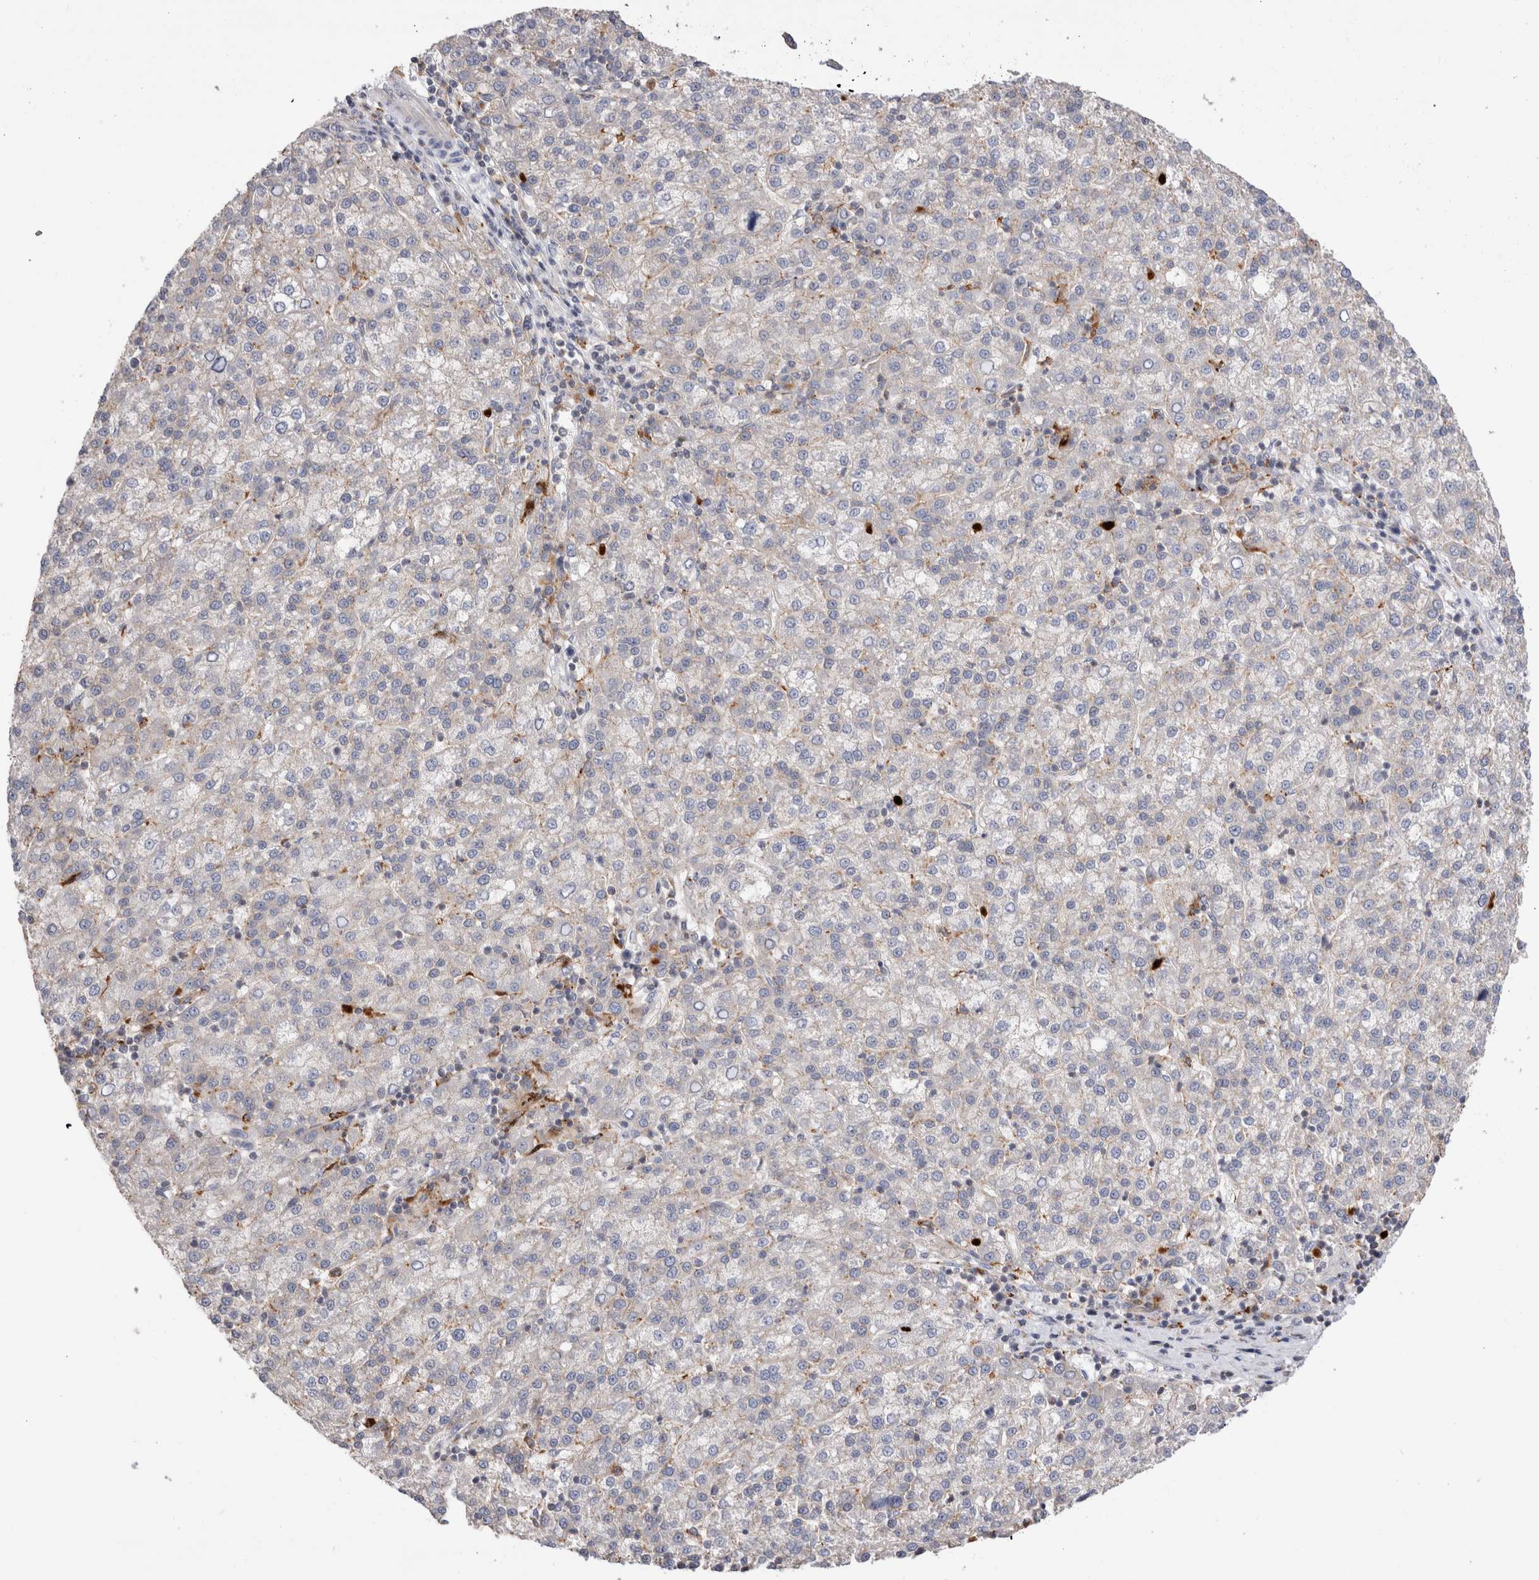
{"staining": {"intensity": "negative", "quantity": "none", "location": "none"}, "tissue": "liver cancer", "cell_type": "Tumor cells", "image_type": "cancer", "snomed": [{"axis": "morphology", "description": "Carcinoma, Hepatocellular, NOS"}, {"axis": "topography", "description": "Liver"}], "caption": "Tumor cells show no significant positivity in liver cancer. (Immunohistochemistry (ihc), brightfield microscopy, high magnification).", "gene": "NXT2", "patient": {"sex": "female", "age": 58}}